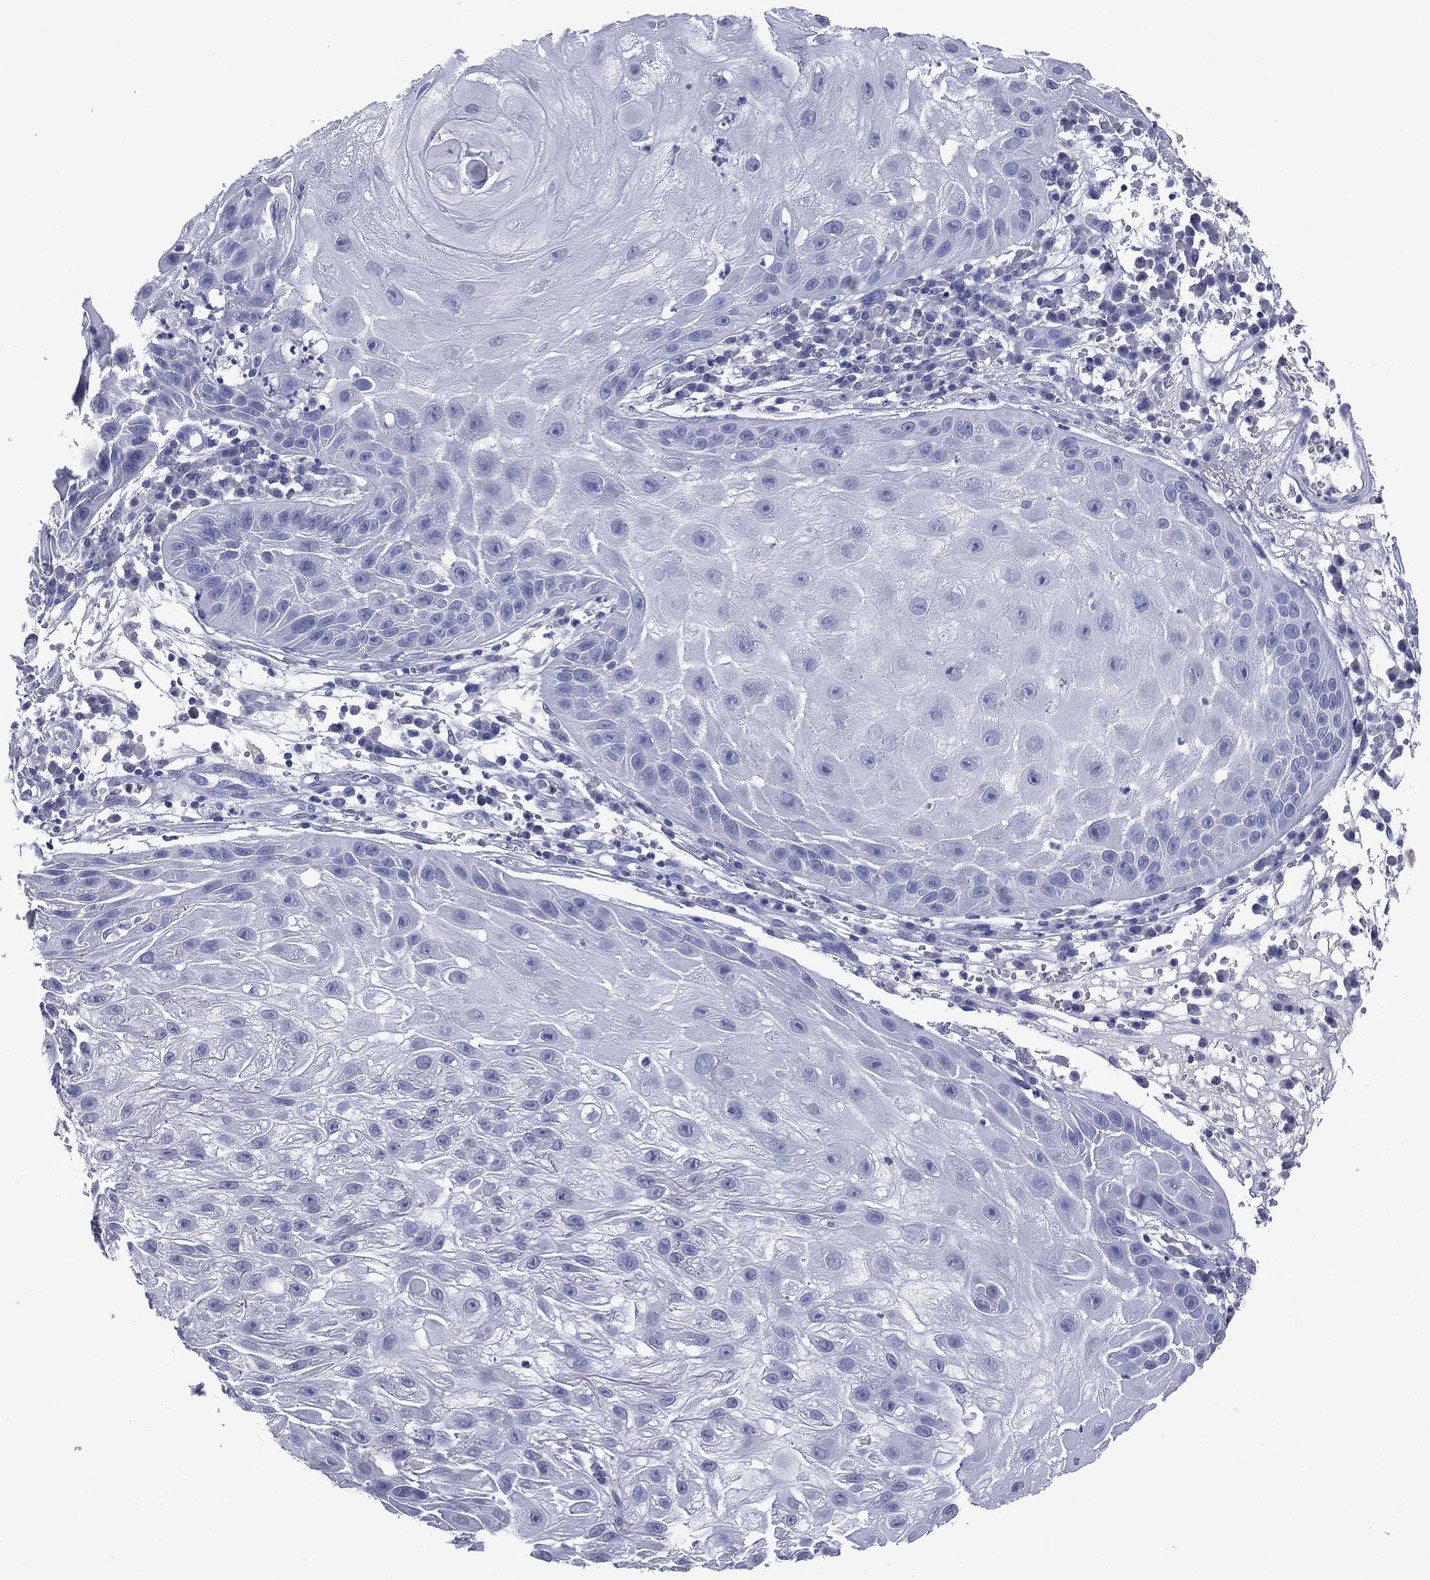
{"staining": {"intensity": "negative", "quantity": "none", "location": "none"}, "tissue": "skin cancer", "cell_type": "Tumor cells", "image_type": "cancer", "snomed": [{"axis": "morphology", "description": "Normal tissue, NOS"}, {"axis": "morphology", "description": "Squamous cell carcinoma, NOS"}, {"axis": "topography", "description": "Skin"}], "caption": "DAB (3,3'-diaminobenzidine) immunohistochemical staining of skin squamous cell carcinoma demonstrates no significant expression in tumor cells.", "gene": "TSHB", "patient": {"sex": "male", "age": 79}}